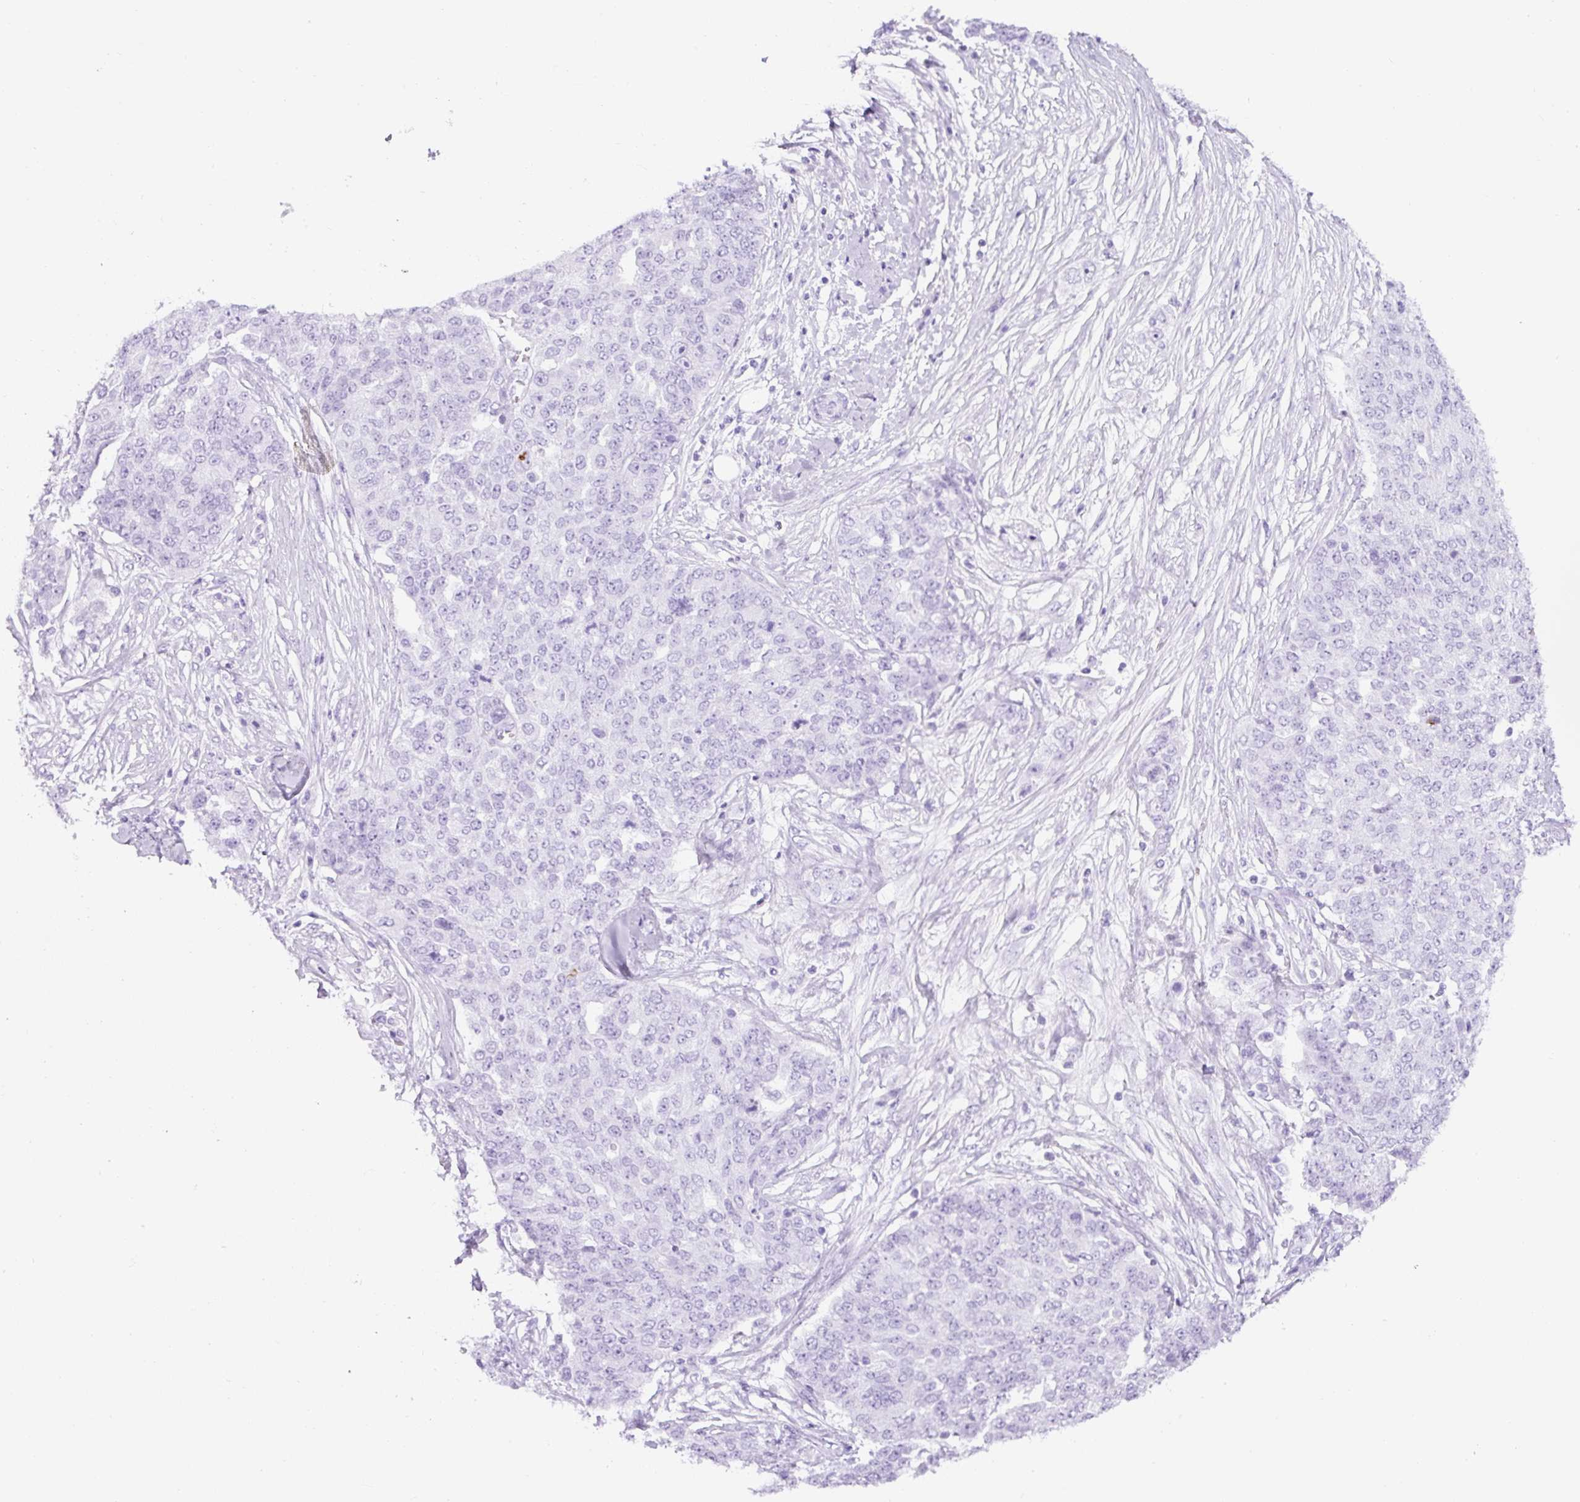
{"staining": {"intensity": "negative", "quantity": "none", "location": "none"}, "tissue": "ovarian cancer", "cell_type": "Tumor cells", "image_type": "cancer", "snomed": [{"axis": "morphology", "description": "Cystadenocarcinoma, serous, NOS"}, {"axis": "topography", "description": "Soft tissue"}, {"axis": "topography", "description": "Ovary"}], "caption": "Tumor cells show no significant protein positivity in ovarian serous cystadenocarcinoma. The staining is performed using DAB brown chromogen with nuclei counter-stained in using hematoxylin.", "gene": "TMEM200B", "patient": {"sex": "female", "age": 57}}